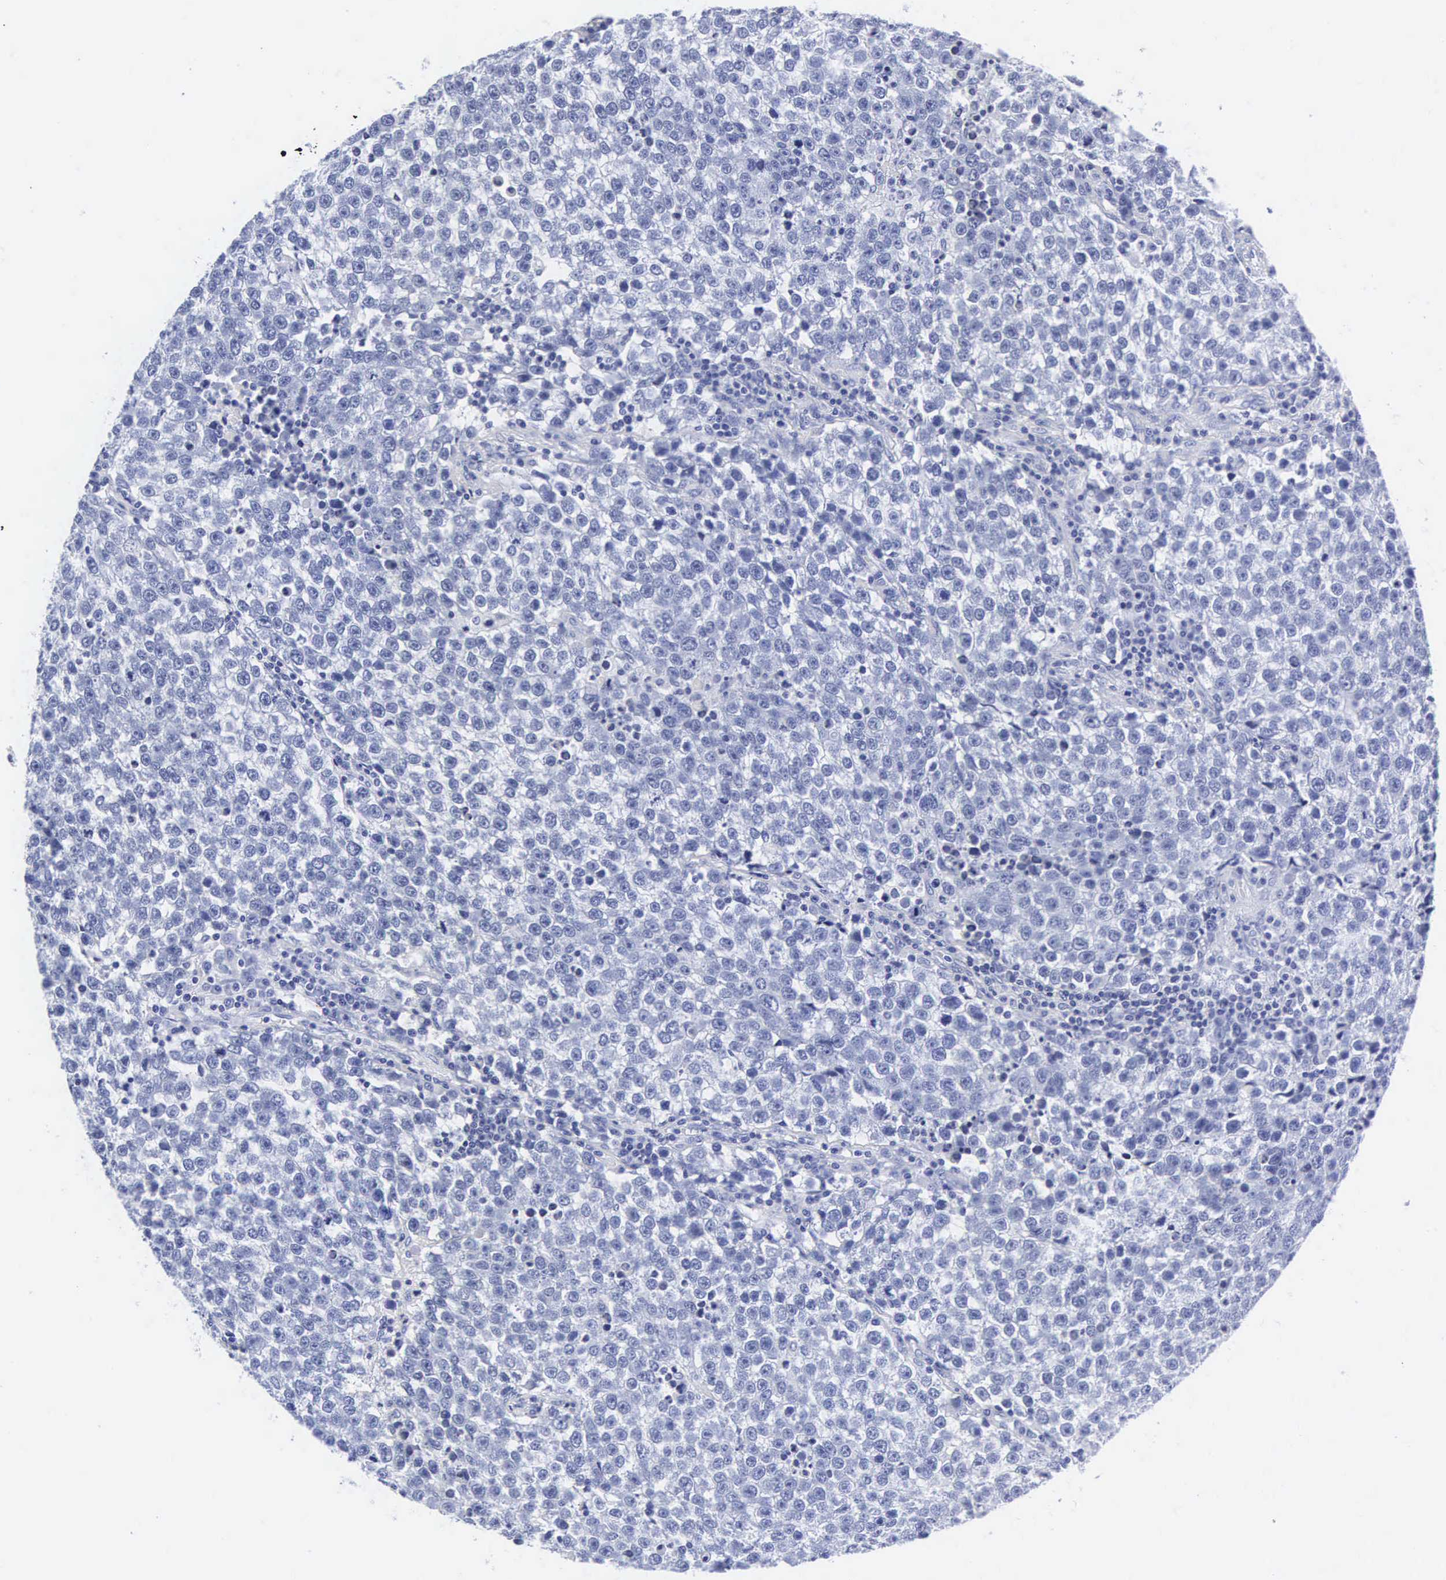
{"staining": {"intensity": "negative", "quantity": "none", "location": "none"}, "tissue": "testis cancer", "cell_type": "Tumor cells", "image_type": "cancer", "snomed": [{"axis": "morphology", "description": "Seminoma, NOS"}, {"axis": "topography", "description": "Testis"}], "caption": "Protein analysis of testis seminoma shows no significant positivity in tumor cells.", "gene": "INS", "patient": {"sex": "male", "age": 36}}